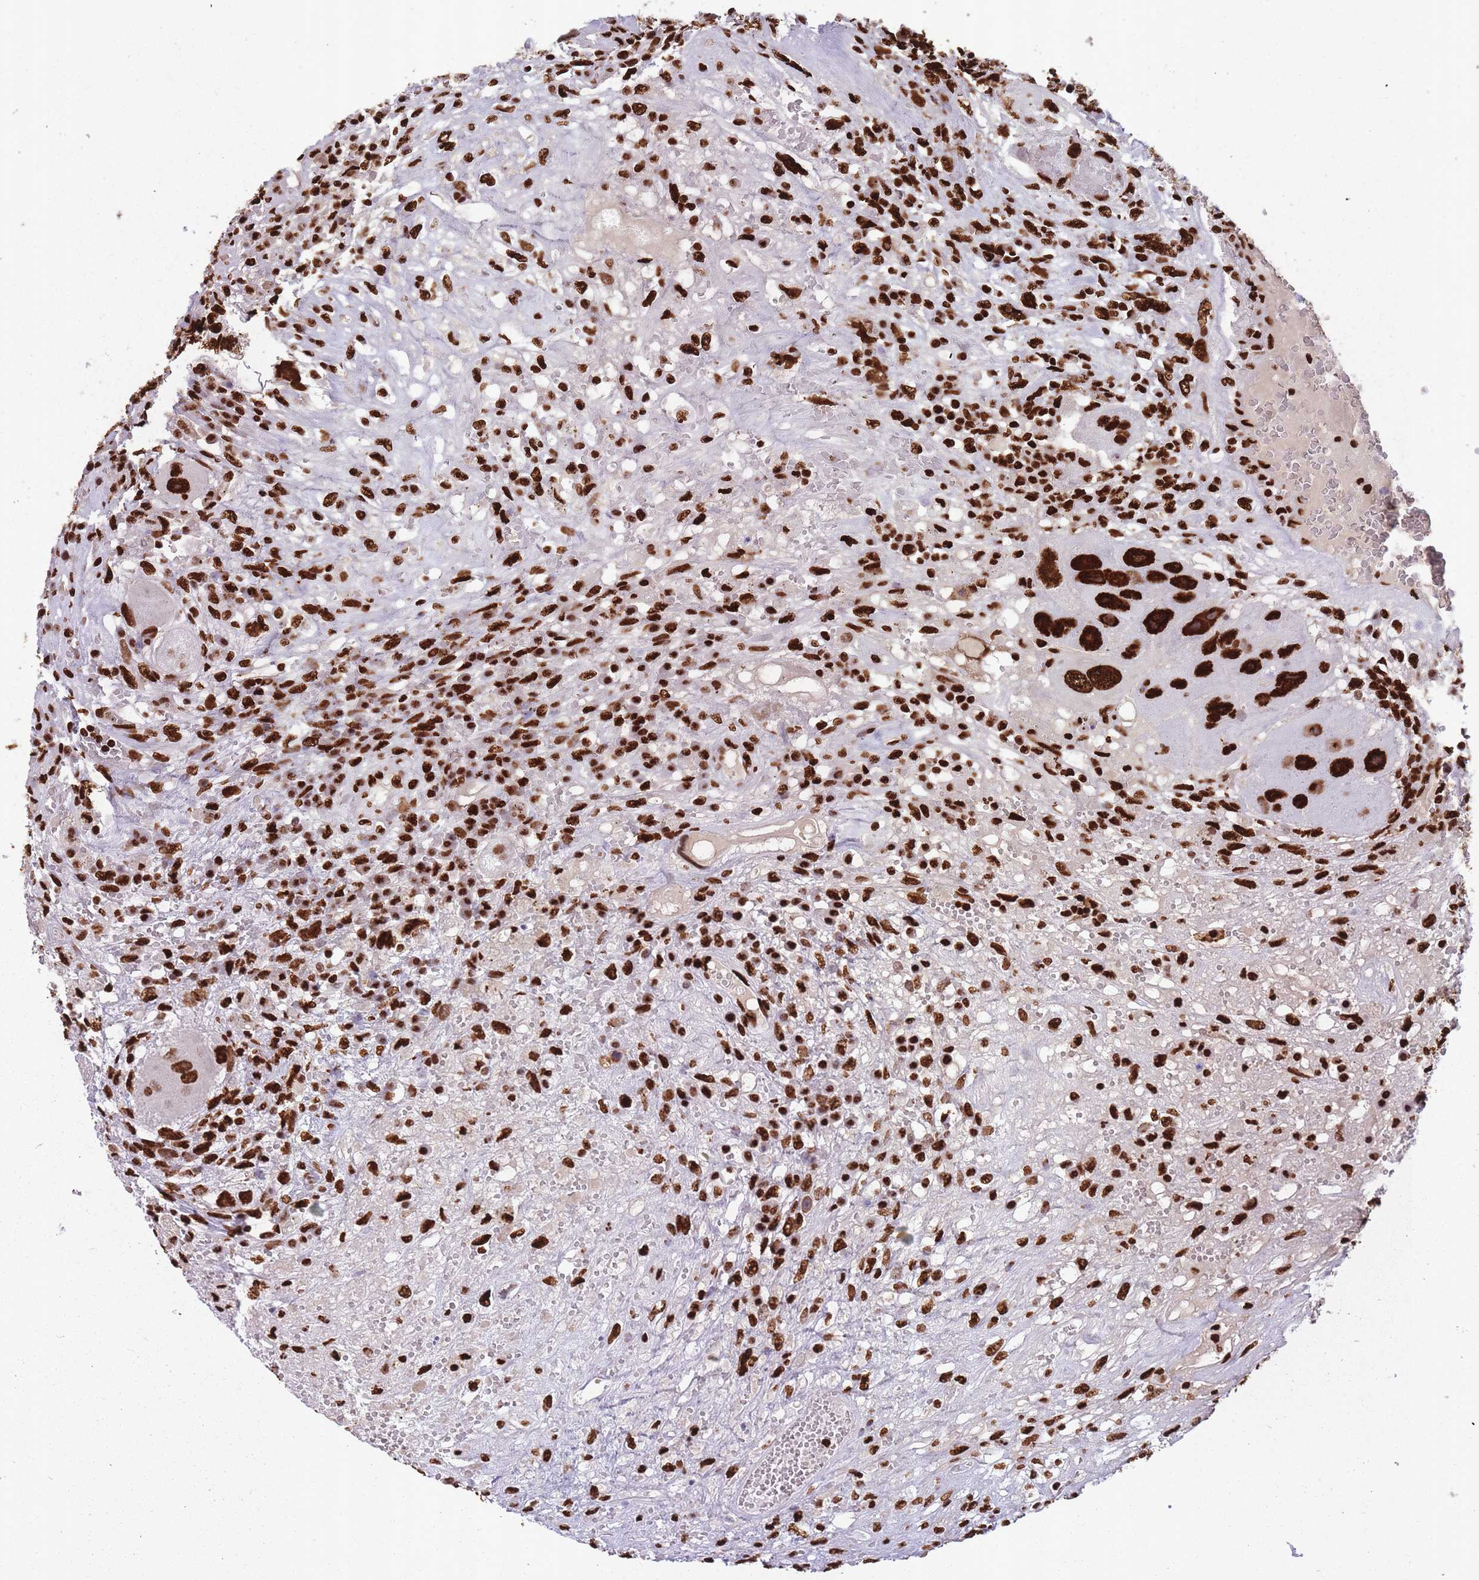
{"staining": {"intensity": "strong", "quantity": ">75%", "location": "nuclear"}, "tissue": "testis cancer", "cell_type": "Tumor cells", "image_type": "cancer", "snomed": [{"axis": "morphology", "description": "Carcinoma, Embryonal, NOS"}, {"axis": "topography", "description": "Testis"}], "caption": "Strong nuclear staining is seen in about >75% of tumor cells in testis cancer. The staining was performed using DAB (3,3'-diaminobenzidine) to visualize the protein expression in brown, while the nuclei were stained in blue with hematoxylin (Magnification: 20x).", "gene": "HNRNPUL1", "patient": {"sex": "male", "age": 26}}